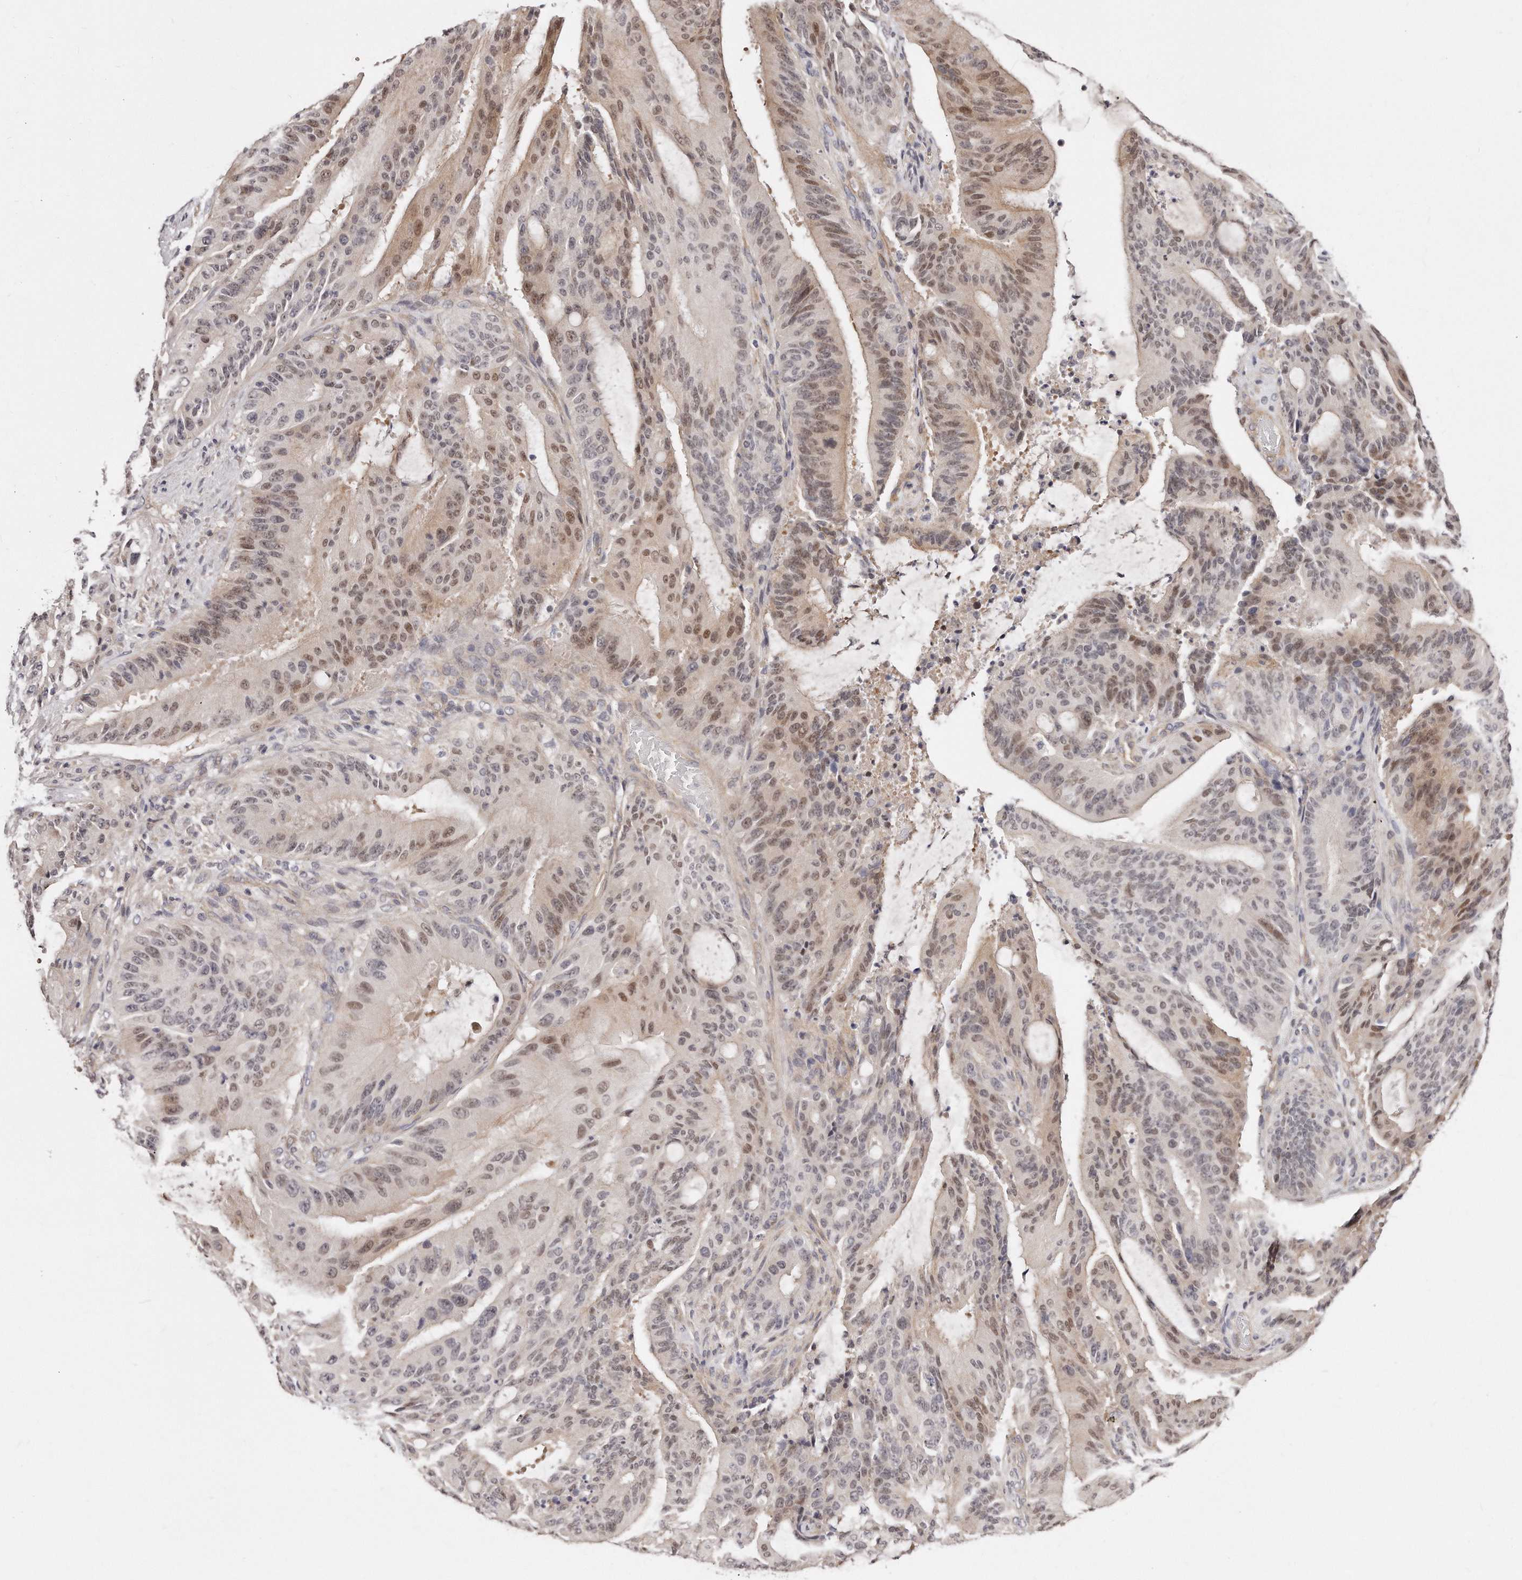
{"staining": {"intensity": "moderate", "quantity": ">75%", "location": "nuclear"}, "tissue": "liver cancer", "cell_type": "Tumor cells", "image_type": "cancer", "snomed": [{"axis": "morphology", "description": "Normal tissue, NOS"}, {"axis": "morphology", "description": "Cholangiocarcinoma"}, {"axis": "topography", "description": "Liver"}, {"axis": "topography", "description": "Peripheral nerve tissue"}], "caption": "Protein analysis of cholangiocarcinoma (liver) tissue displays moderate nuclear staining in about >75% of tumor cells.", "gene": "CASZ1", "patient": {"sex": "female", "age": 73}}